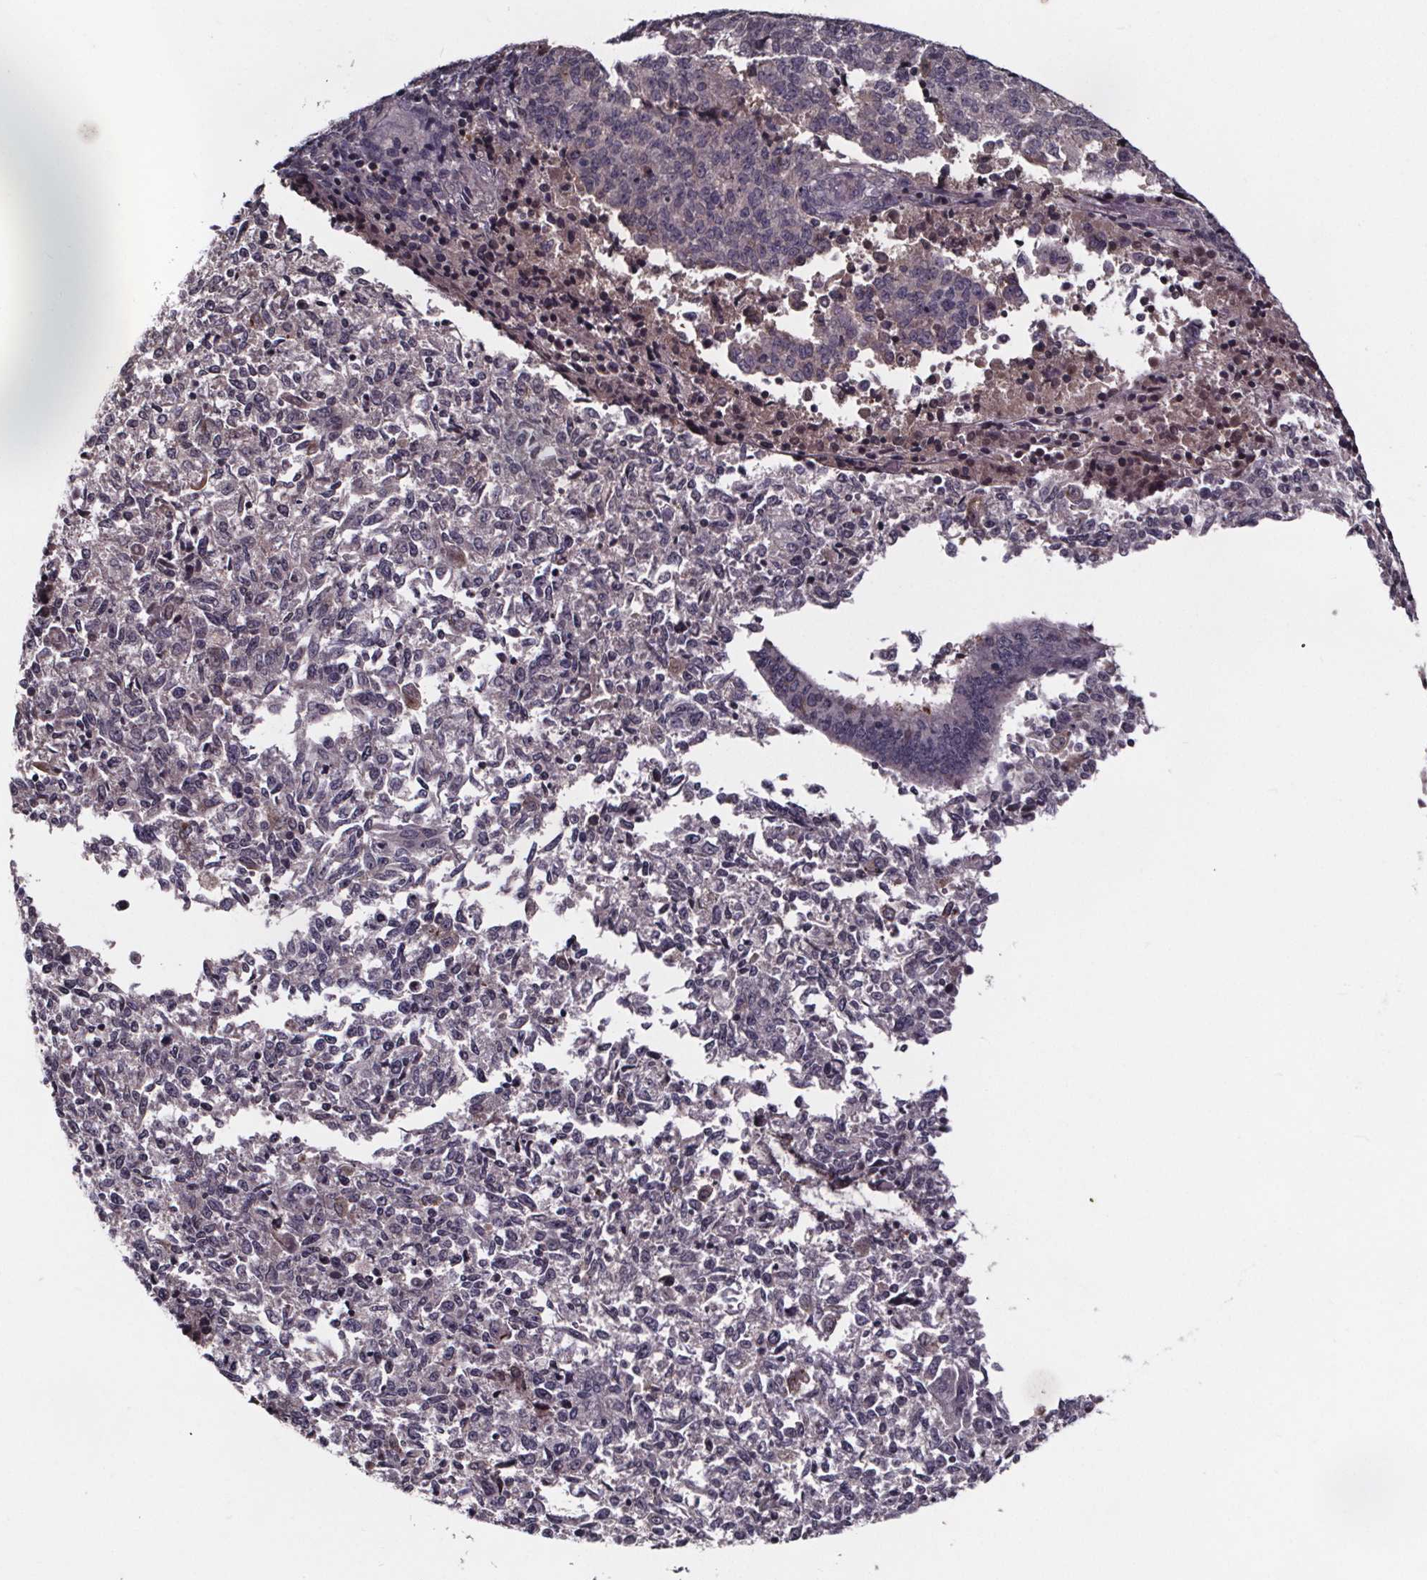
{"staining": {"intensity": "negative", "quantity": "none", "location": "none"}, "tissue": "endometrial cancer", "cell_type": "Tumor cells", "image_type": "cancer", "snomed": [{"axis": "morphology", "description": "Adenocarcinoma, NOS"}, {"axis": "topography", "description": "Endometrium"}], "caption": "Tumor cells show no significant staining in endometrial cancer.", "gene": "NPHP4", "patient": {"sex": "female", "age": 50}}